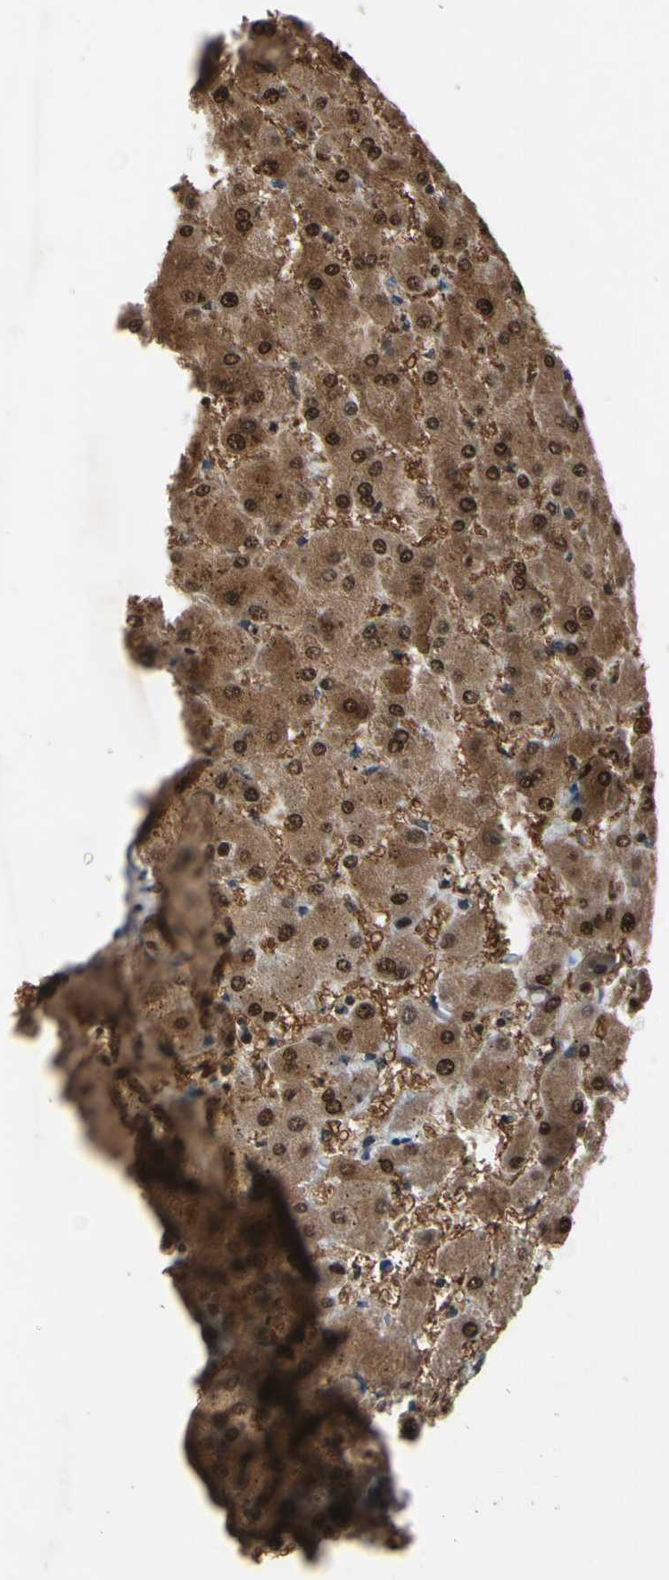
{"staining": {"intensity": "negative", "quantity": "none", "location": "none"}, "tissue": "liver", "cell_type": "Cholangiocytes", "image_type": "normal", "snomed": [{"axis": "morphology", "description": "Normal tissue, NOS"}, {"axis": "topography", "description": "Liver"}], "caption": "High power microscopy micrograph of an immunohistochemistry photomicrograph of normal liver, revealing no significant expression in cholangiocytes.", "gene": "ARG1", "patient": {"sex": "female", "age": 63}}